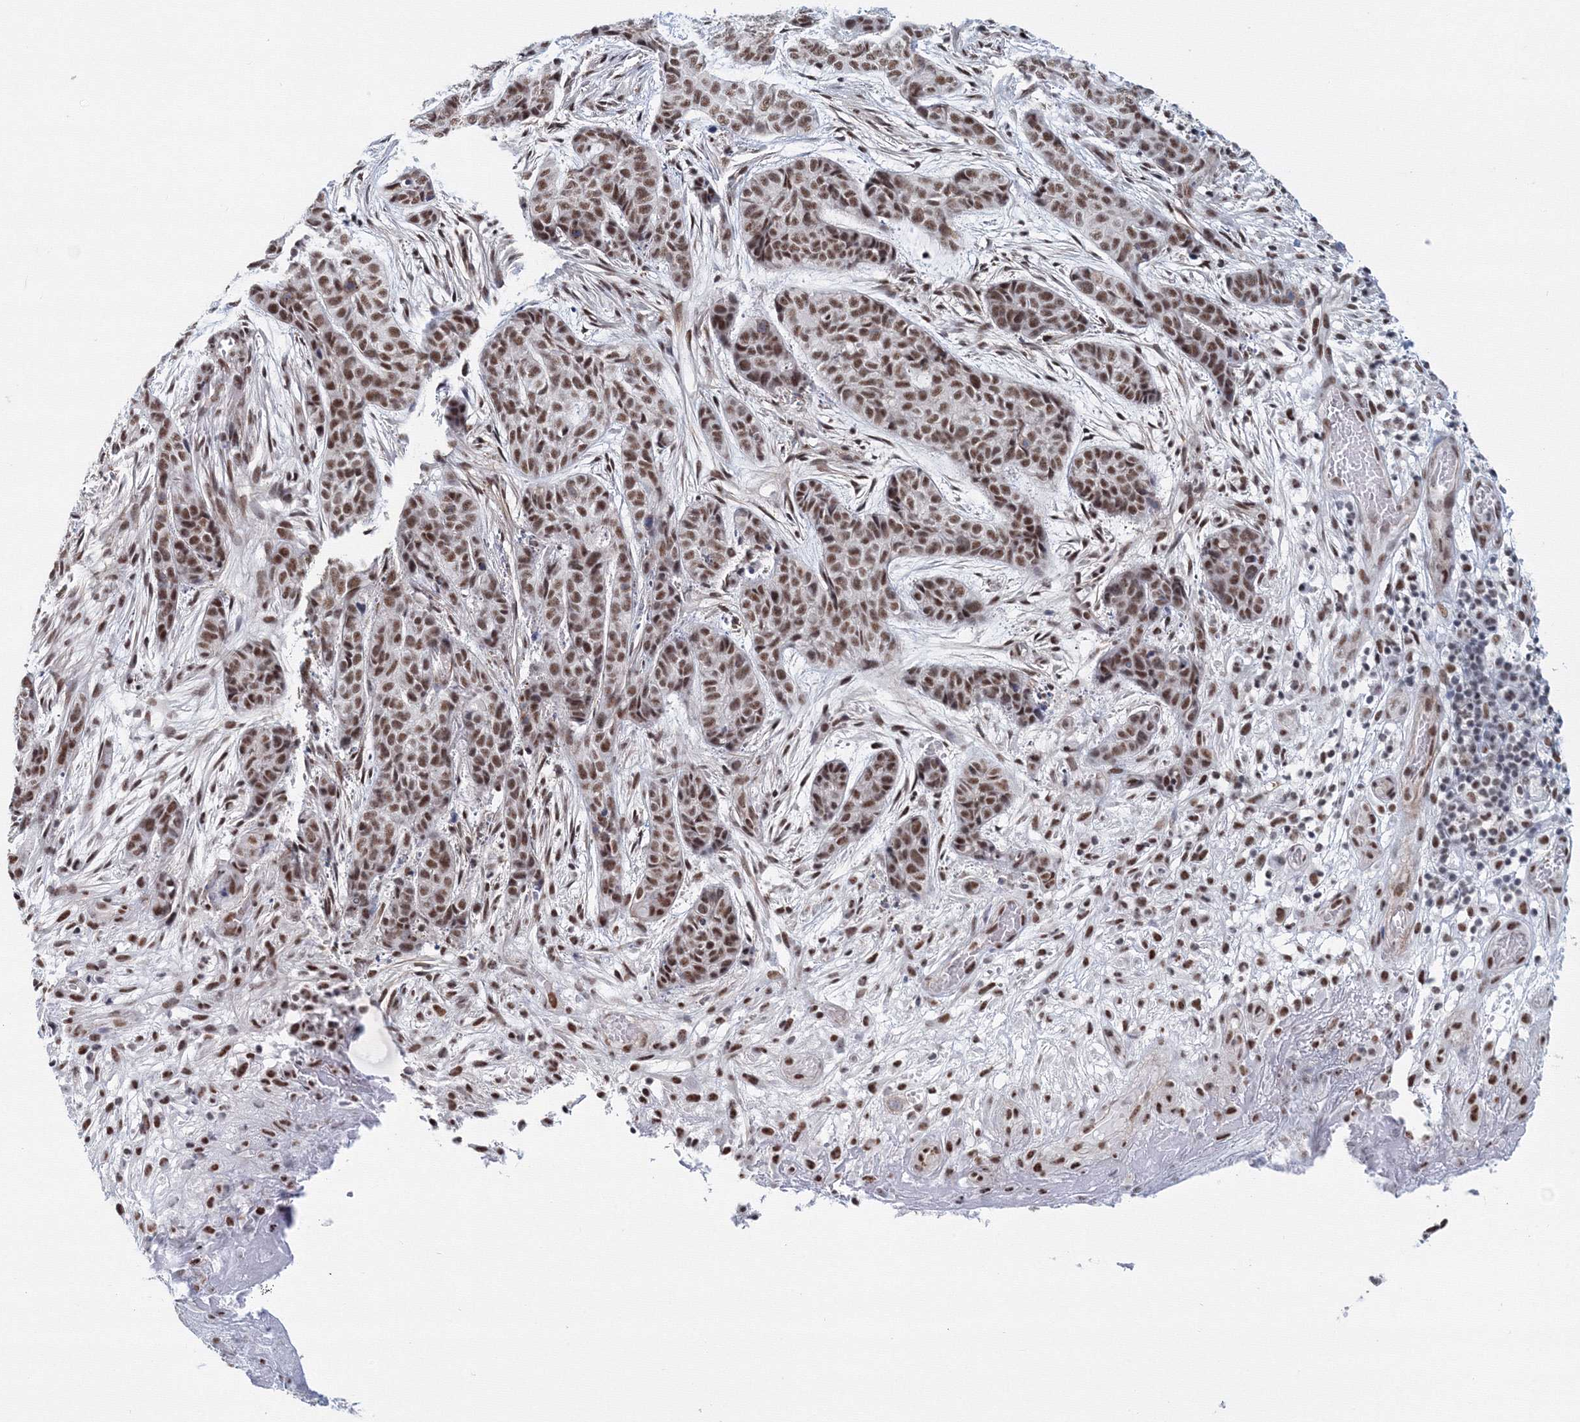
{"staining": {"intensity": "moderate", "quantity": ">75%", "location": "nuclear"}, "tissue": "skin cancer", "cell_type": "Tumor cells", "image_type": "cancer", "snomed": [{"axis": "morphology", "description": "Basal cell carcinoma"}, {"axis": "topography", "description": "Skin"}], "caption": "Immunohistochemical staining of basal cell carcinoma (skin) exhibits medium levels of moderate nuclear staining in about >75% of tumor cells.", "gene": "SF3B6", "patient": {"sex": "female", "age": 64}}